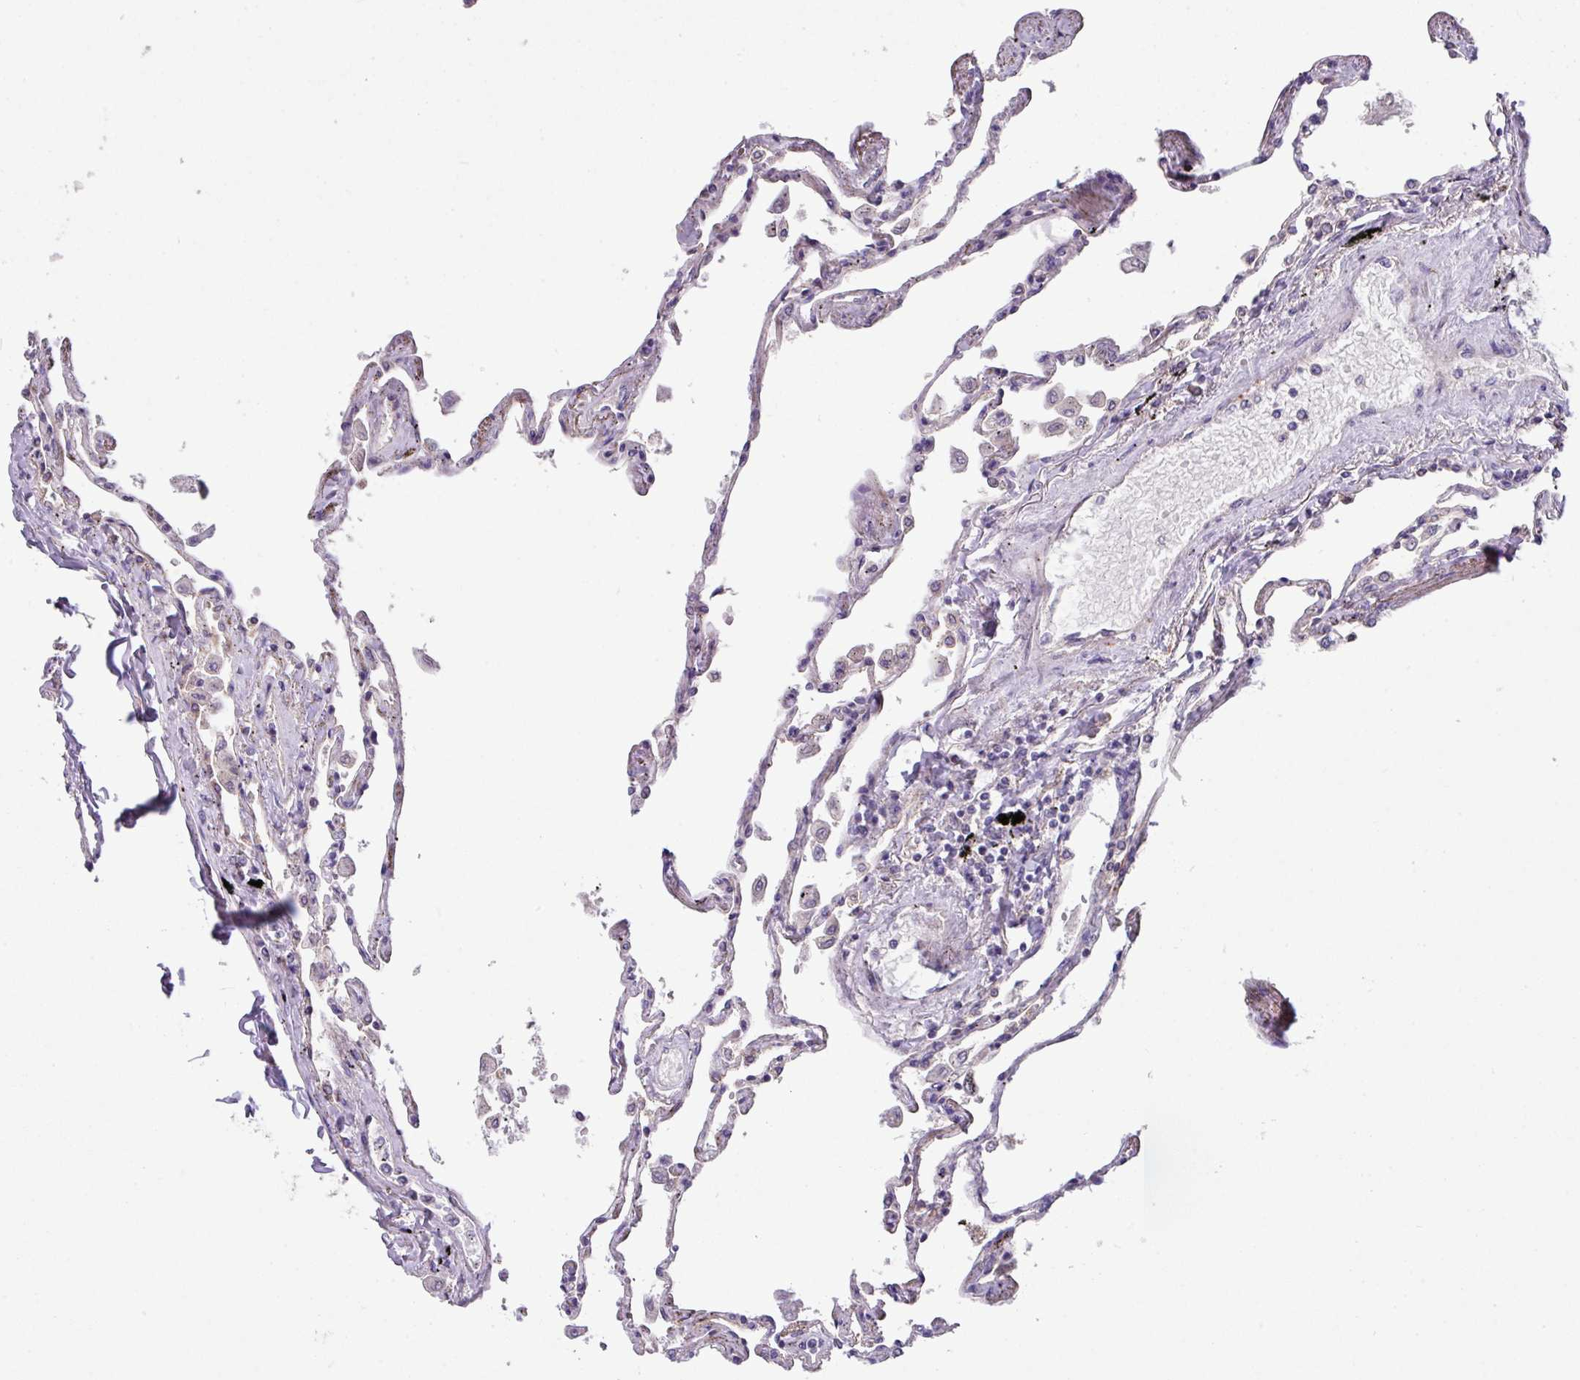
{"staining": {"intensity": "negative", "quantity": "none", "location": "none"}, "tissue": "lung", "cell_type": "Alveolar cells", "image_type": "normal", "snomed": [{"axis": "morphology", "description": "Normal tissue, NOS"}, {"axis": "topography", "description": "Lung"}], "caption": "Image shows no protein positivity in alveolar cells of unremarkable lung. (Brightfield microscopy of DAB (3,3'-diaminobenzidine) IHC at high magnification).", "gene": "IQCJ", "patient": {"sex": "female", "age": 67}}